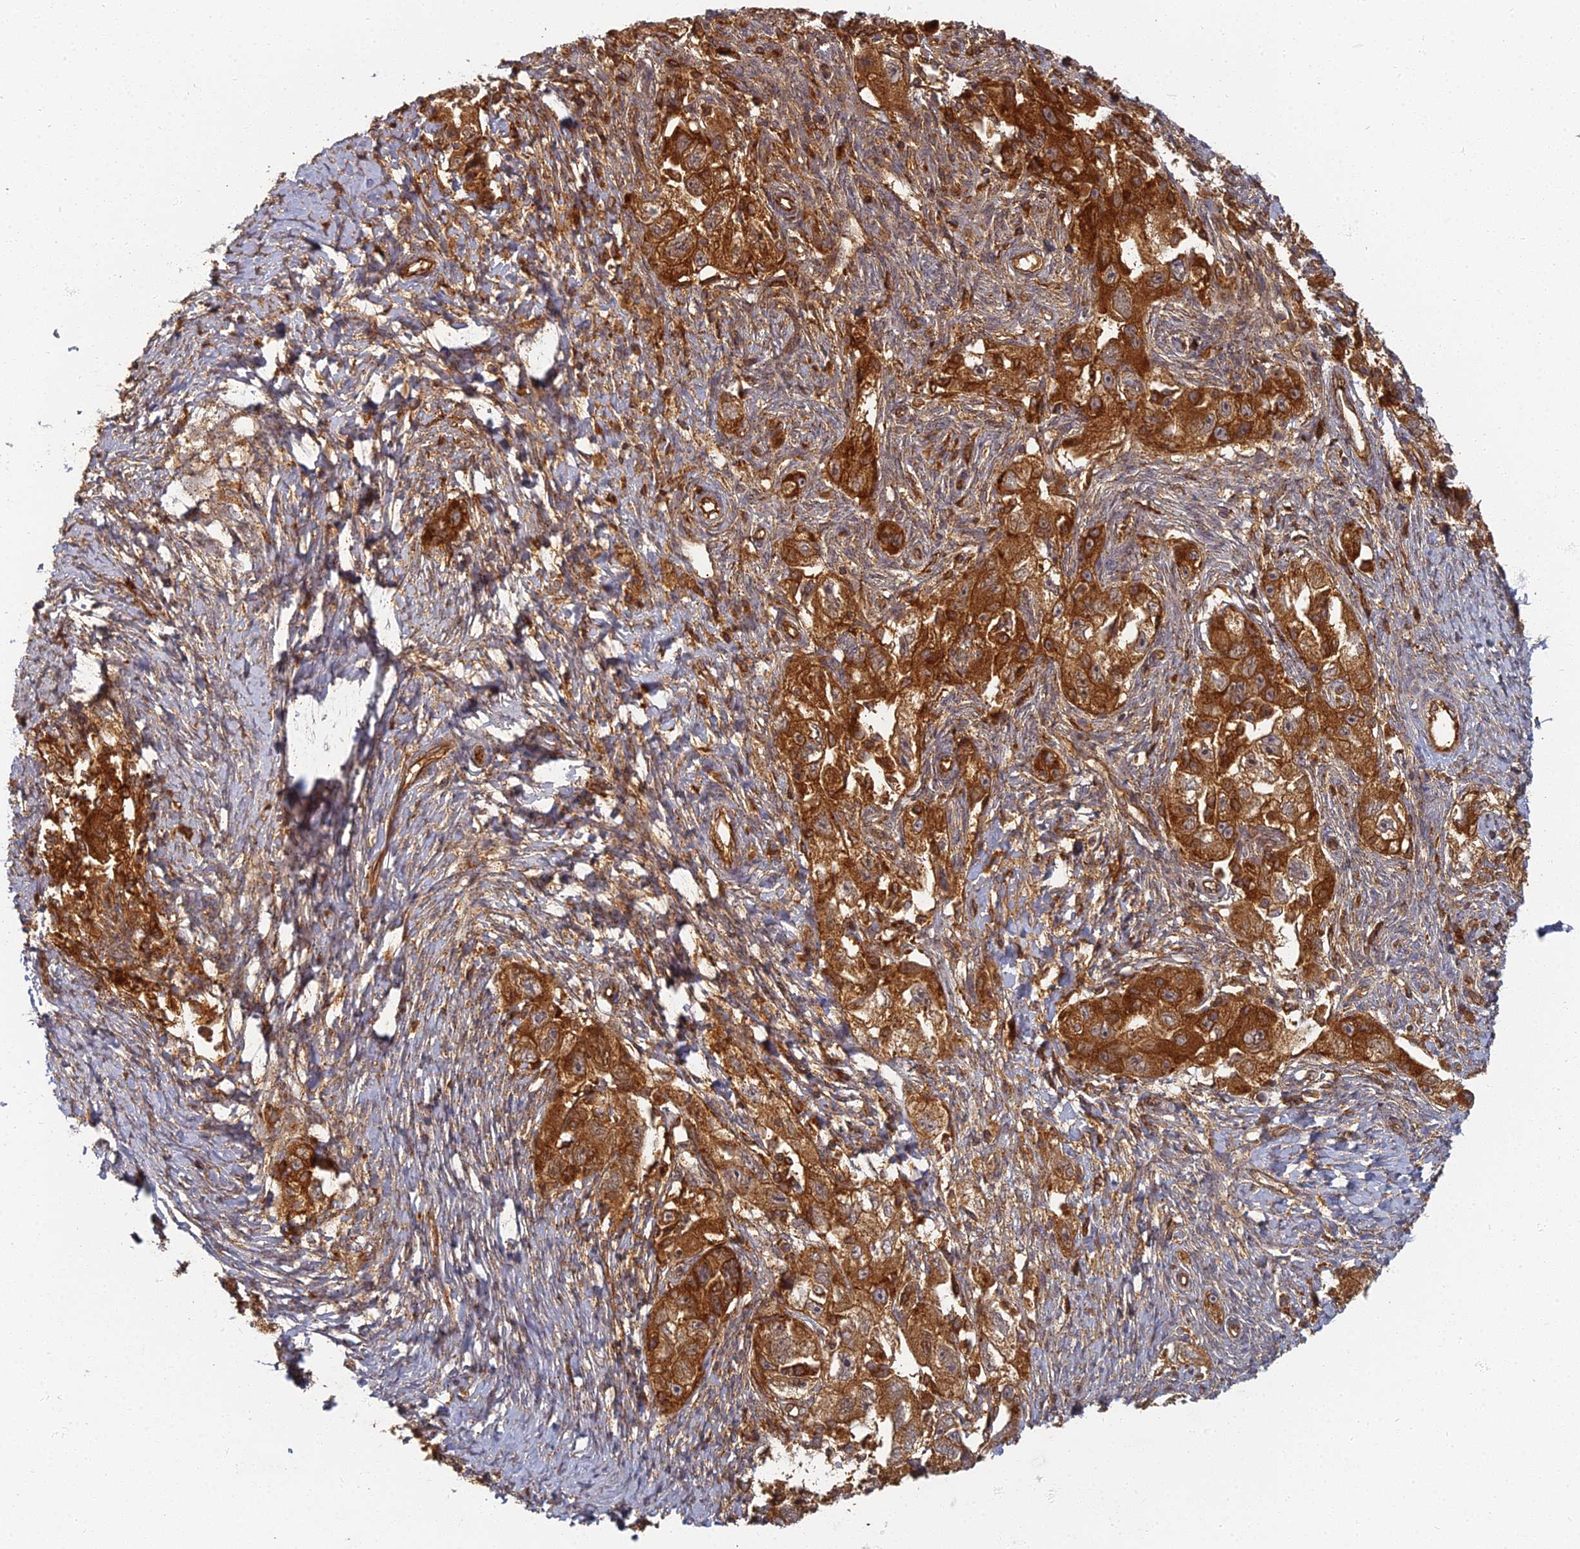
{"staining": {"intensity": "strong", "quantity": ">75%", "location": "cytoplasmic/membranous"}, "tissue": "ovarian cancer", "cell_type": "Tumor cells", "image_type": "cancer", "snomed": [{"axis": "morphology", "description": "Carcinoma, NOS"}, {"axis": "morphology", "description": "Cystadenocarcinoma, serous, NOS"}, {"axis": "topography", "description": "Ovary"}], "caption": "Ovarian cancer (carcinoma) stained with a brown dye reveals strong cytoplasmic/membranous positive expression in about >75% of tumor cells.", "gene": "INO80D", "patient": {"sex": "female", "age": 69}}